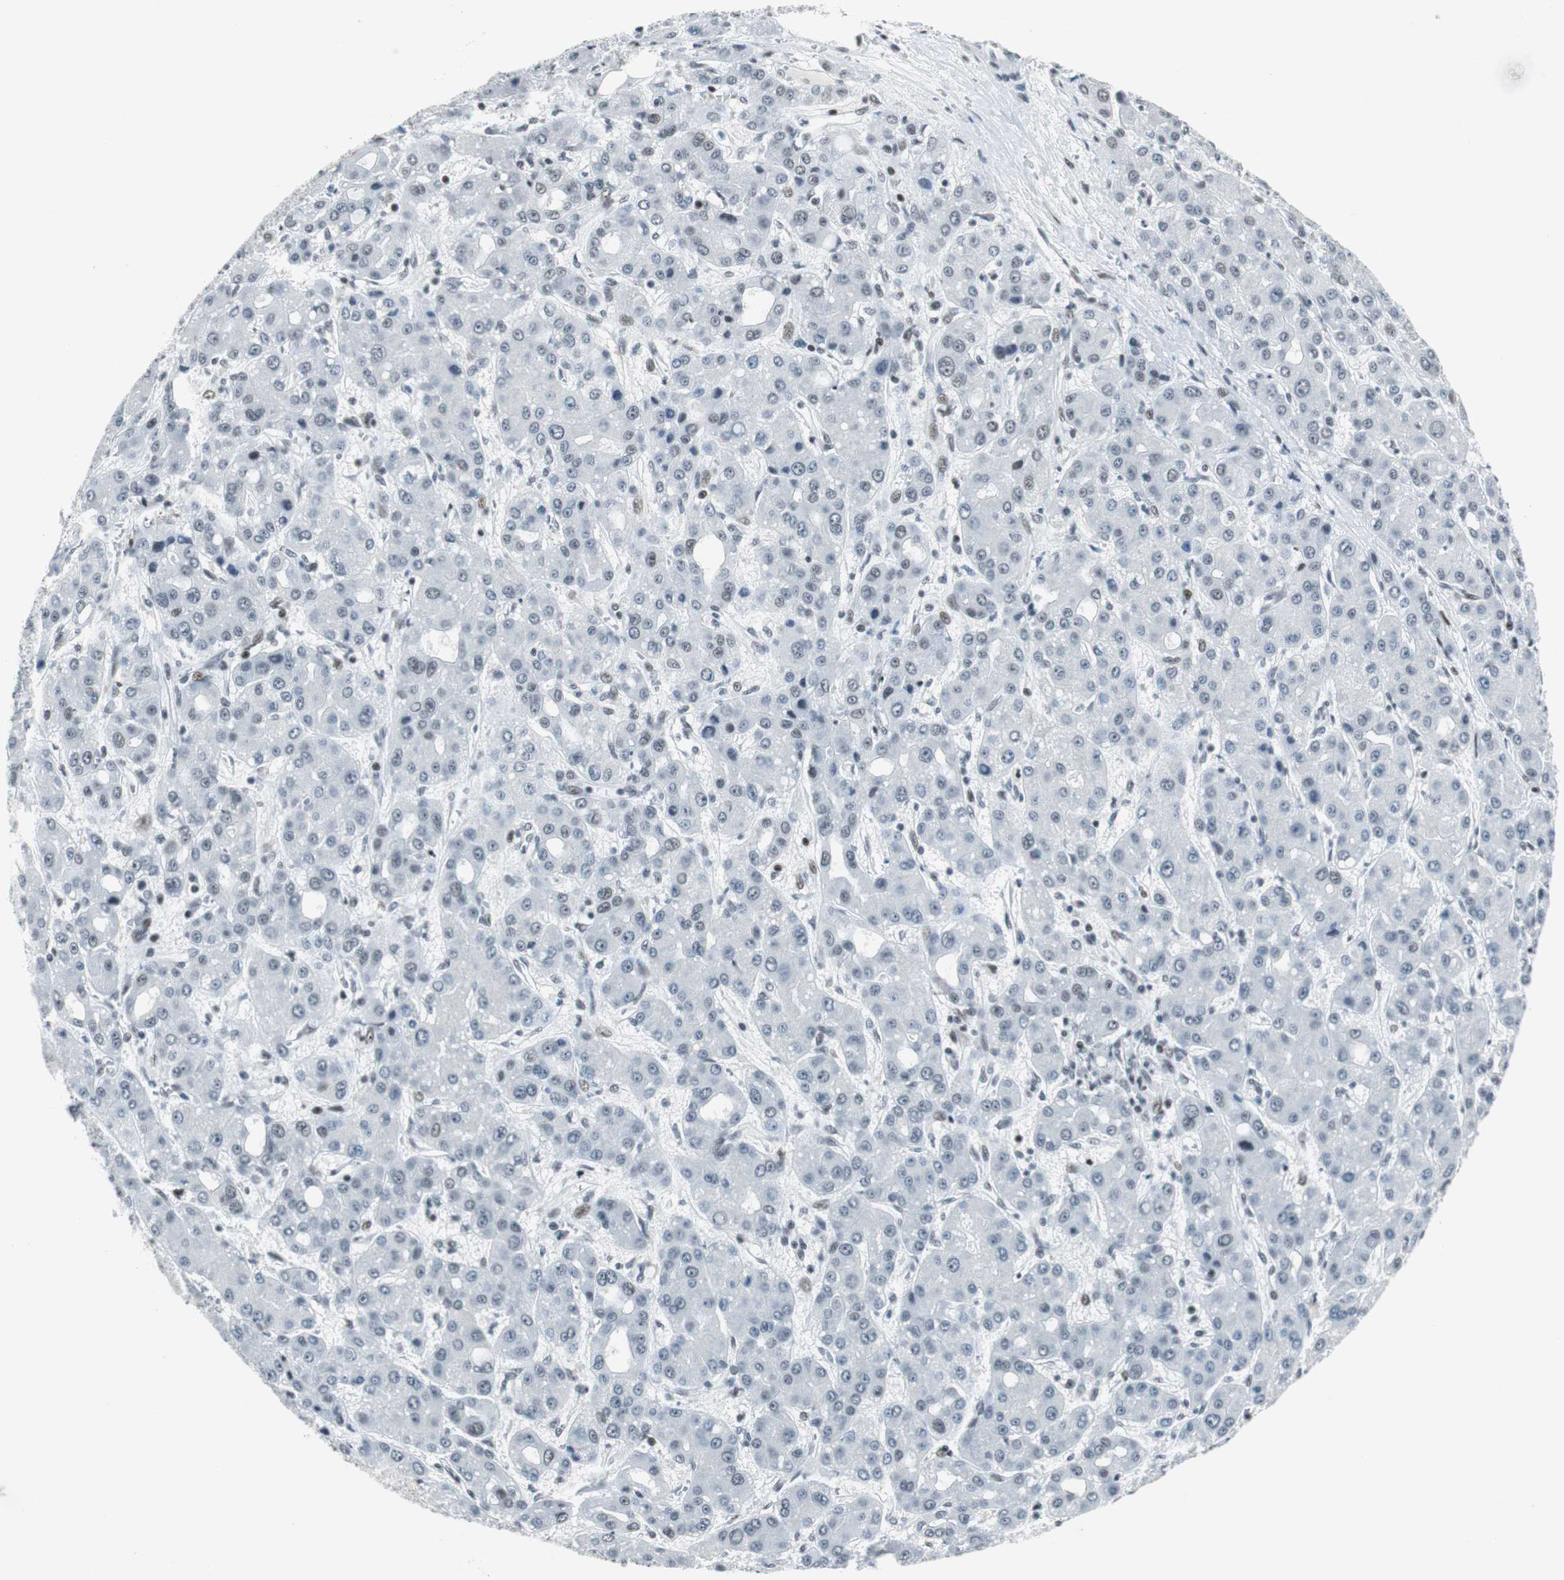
{"staining": {"intensity": "weak", "quantity": "<25%", "location": "nuclear"}, "tissue": "liver cancer", "cell_type": "Tumor cells", "image_type": "cancer", "snomed": [{"axis": "morphology", "description": "Carcinoma, Hepatocellular, NOS"}, {"axis": "topography", "description": "Liver"}], "caption": "Tumor cells are negative for protein expression in human liver cancer.", "gene": "HDAC3", "patient": {"sex": "male", "age": 55}}